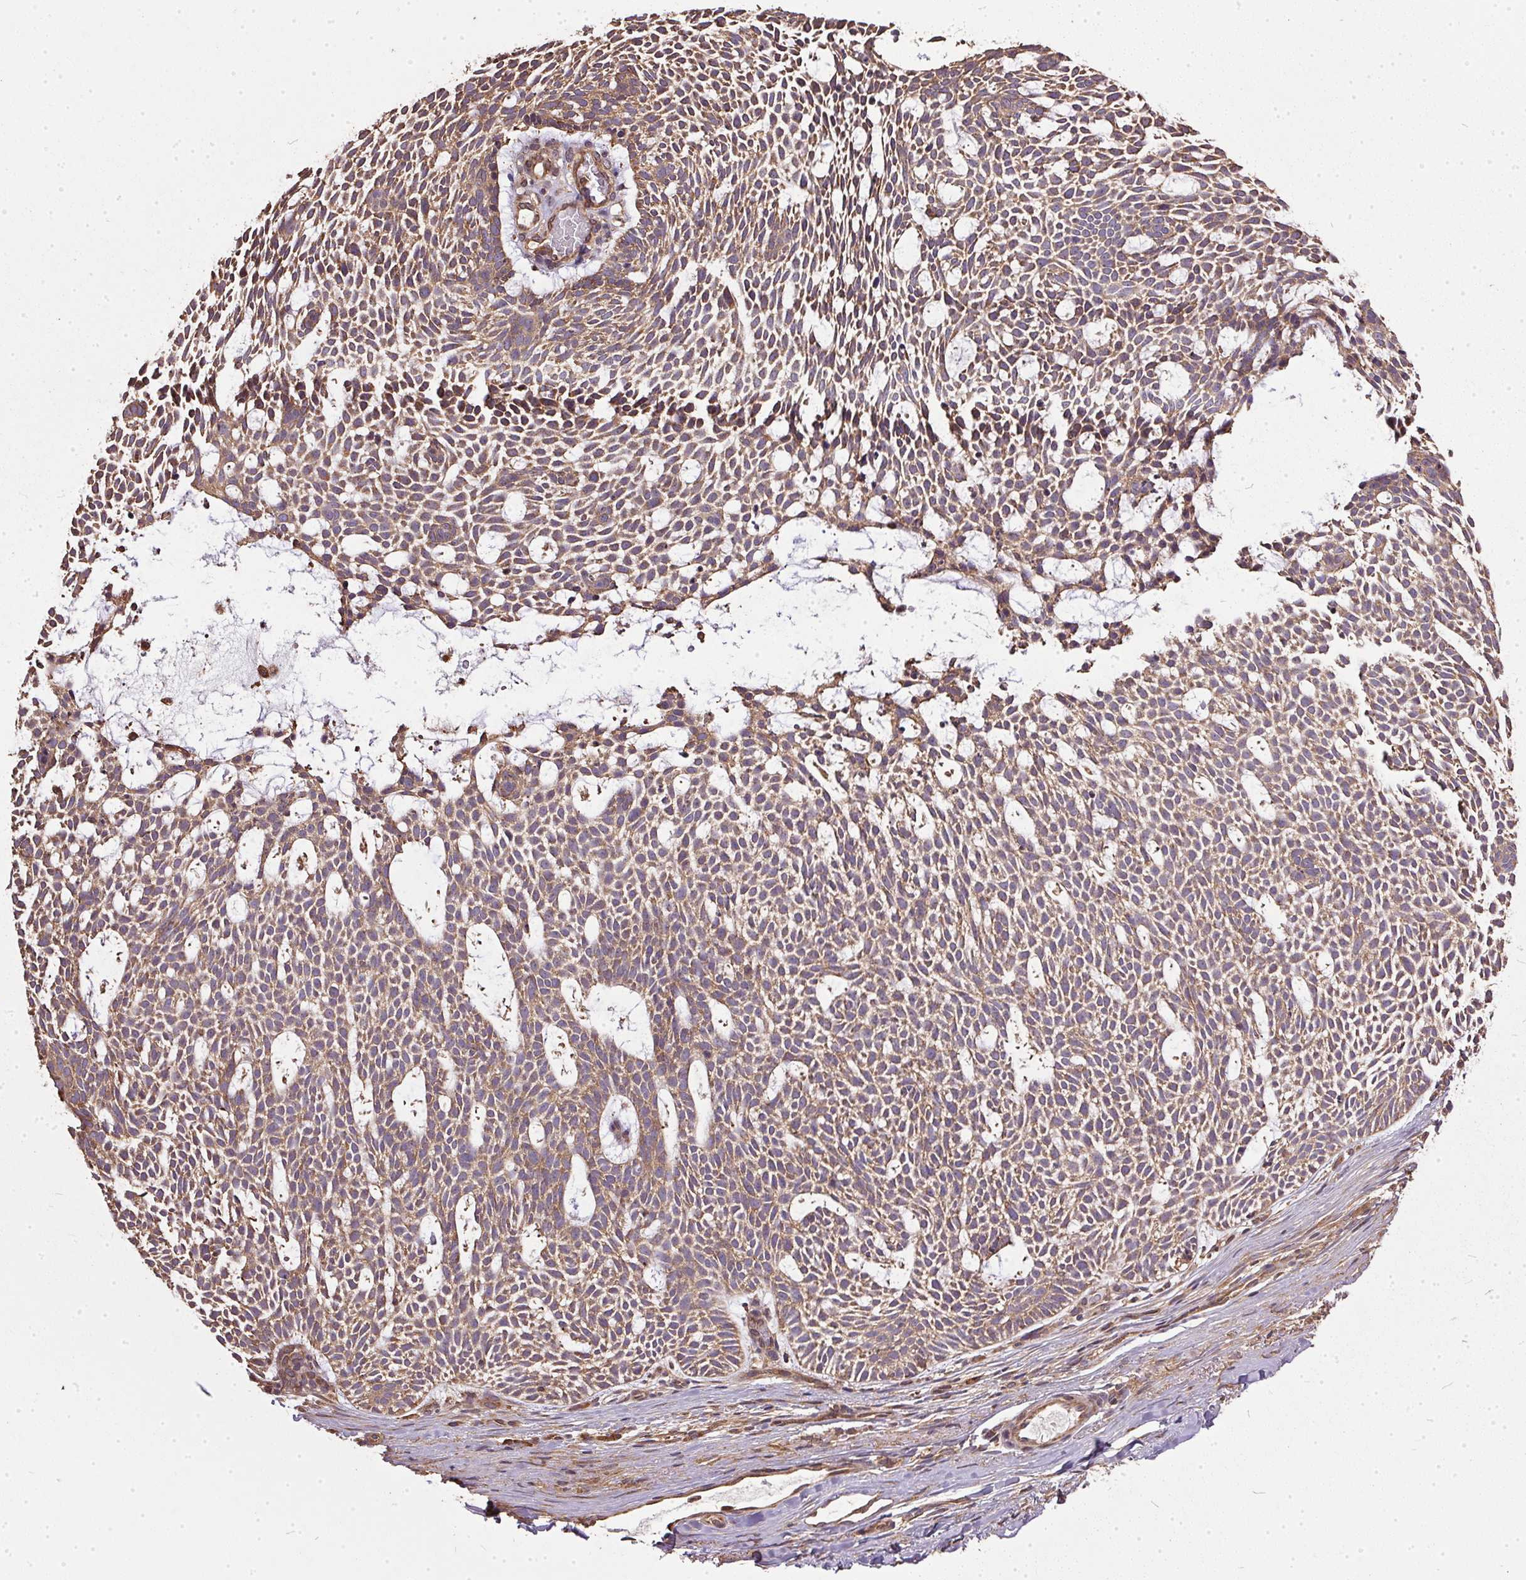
{"staining": {"intensity": "moderate", "quantity": ">75%", "location": "cytoplasmic/membranous"}, "tissue": "skin cancer", "cell_type": "Tumor cells", "image_type": "cancer", "snomed": [{"axis": "morphology", "description": "Basal cell carcinoma"}, {"axis": "topography", "description": "Skin"}], "caption": "An image showing moderate cytoplasmic/membranous staining in approximately >75% of tumor cells in skin basal cell carcinoma, as visualized by brown immunohistochemical staining.", "gene": "EIF2S1", "patient": {"sex": "male", "age": 83}}